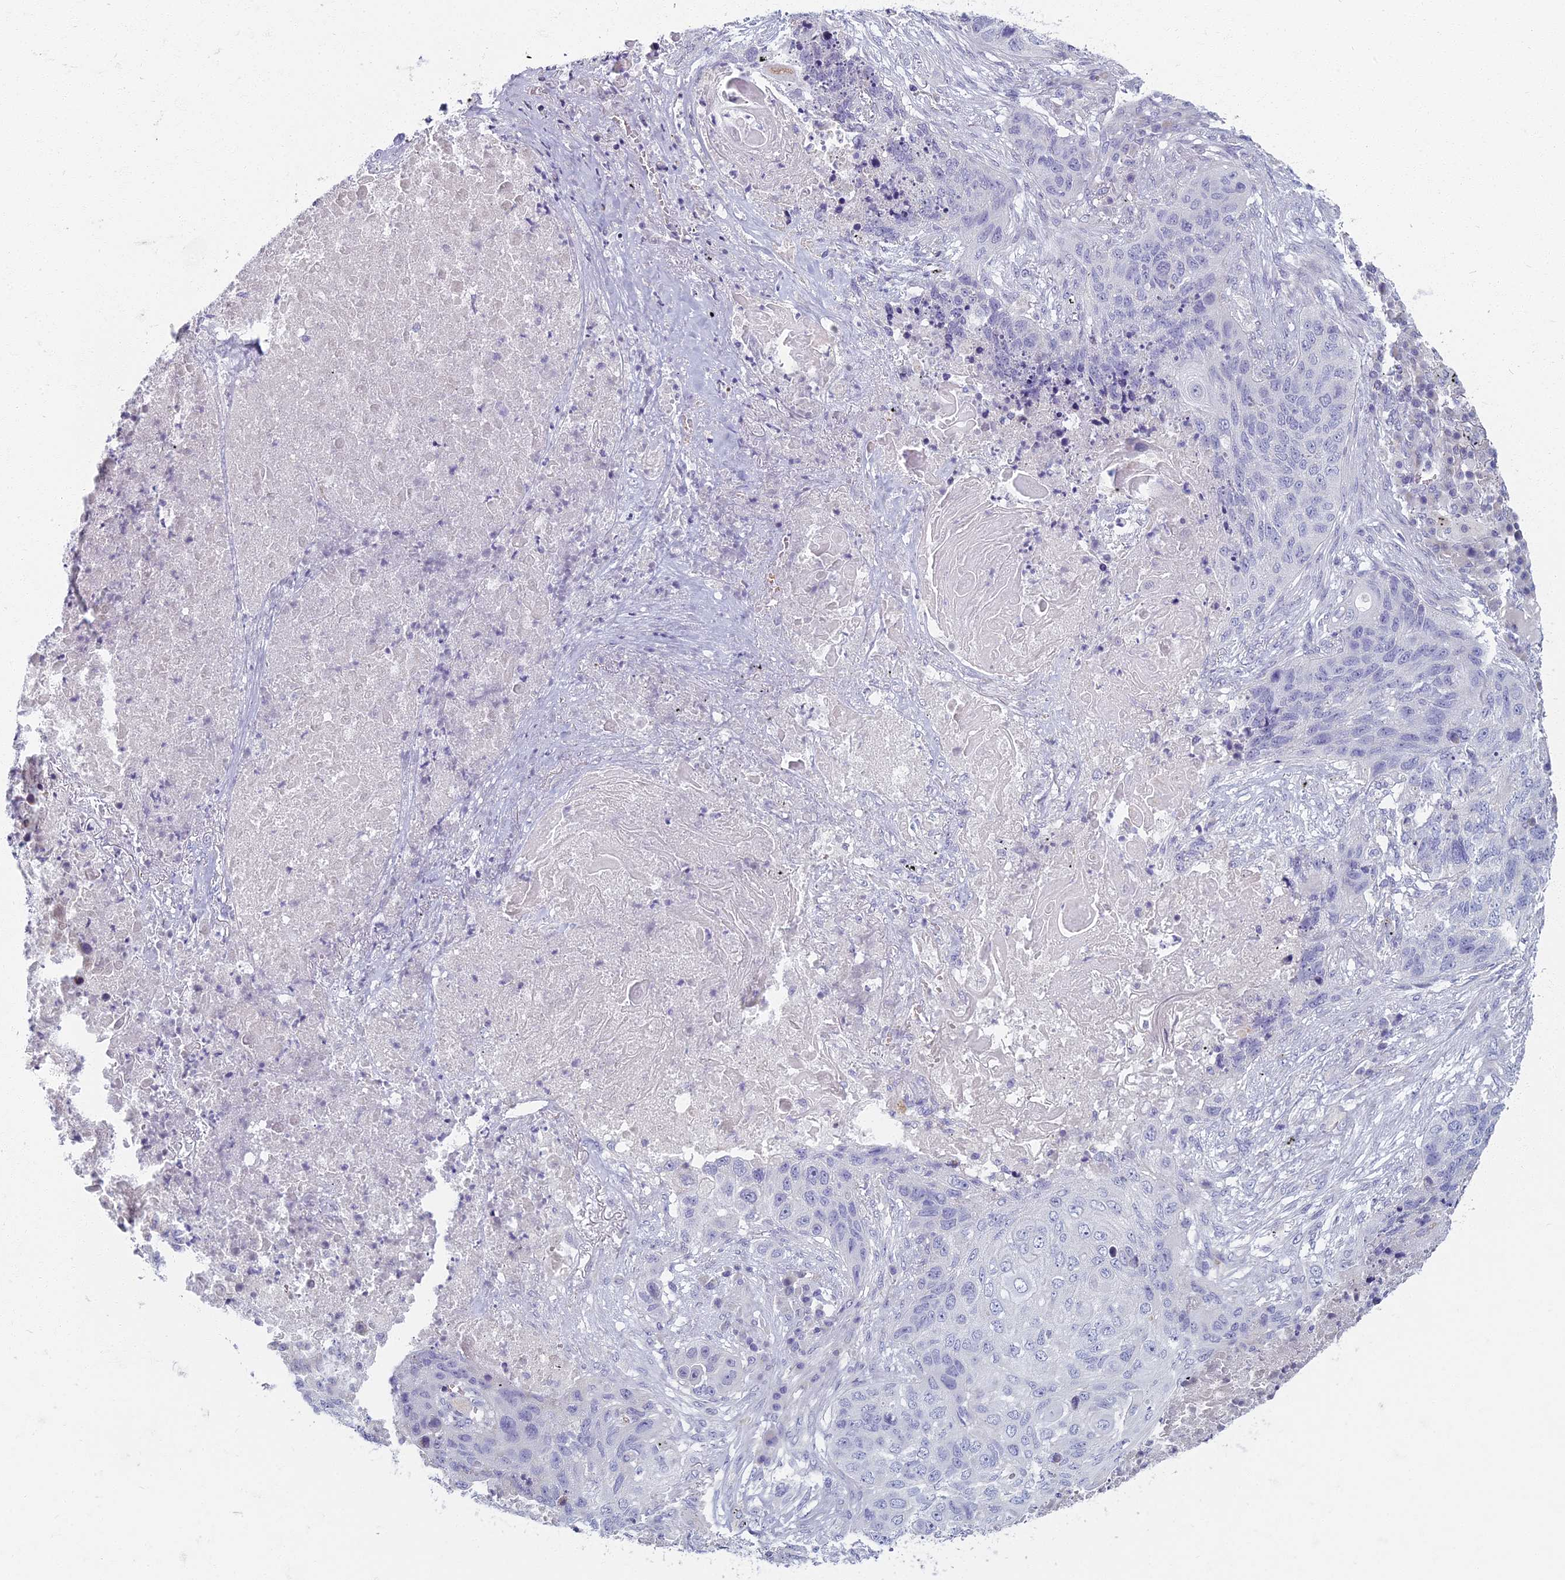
{"staining": {"intensity": "negative", "quantity": "none", "location": "none"}, "tissue": "lung cancer", "cell_type": "Tumor cells", "image_type": "cancer", "snomed": [{"axis": "morphology", "description": "Squamous cell carcinoma, NOS"}, {"axis": "topography", "description": "Lung"}], "caption": "Immunohistochemical staining of human squamous cell carcinoma (lung) reveals no significant staining in tumor cells.", "gene": "ARL15", "patient": {"sex": "female", "age": 63}}